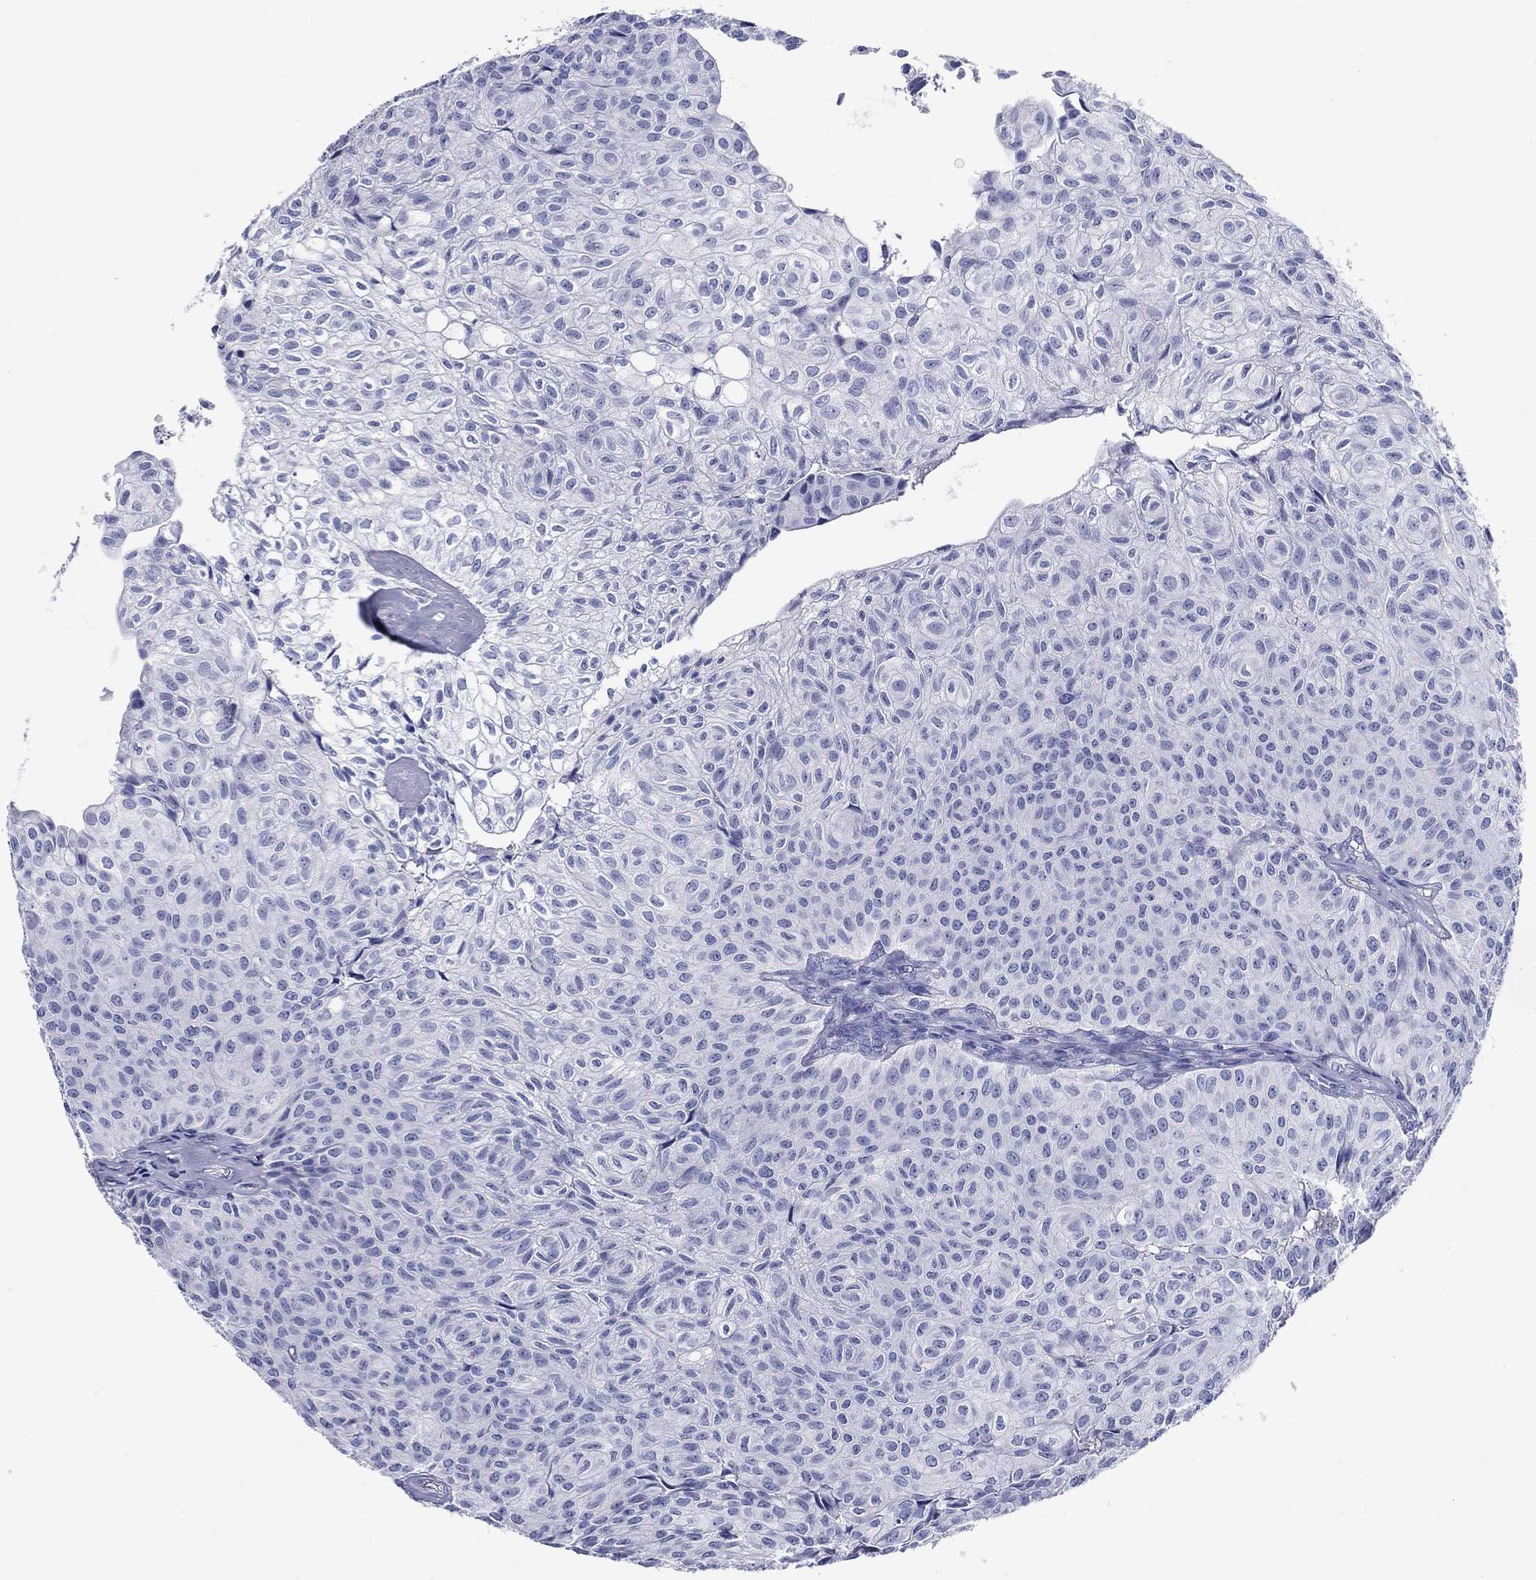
{"staining": {"intensity": "negative", "quantity": "none", "location": "none"}, "tissue": "urothelial cancer", "cell_type": "Tumor cells", "image_type": "cancer", "snomed": [{"axis": "morphology", "description": "Urothelial carcinoma, Low grade"}, {"axis": "topography", "description": "Urinary bladder"}], "caption": "Urothelial cancer was stained to show a protein in brown. There is no significant expression in tumor cells.", "gene": "ATP4A", "patient": {"sex": "male", "age": 89}}